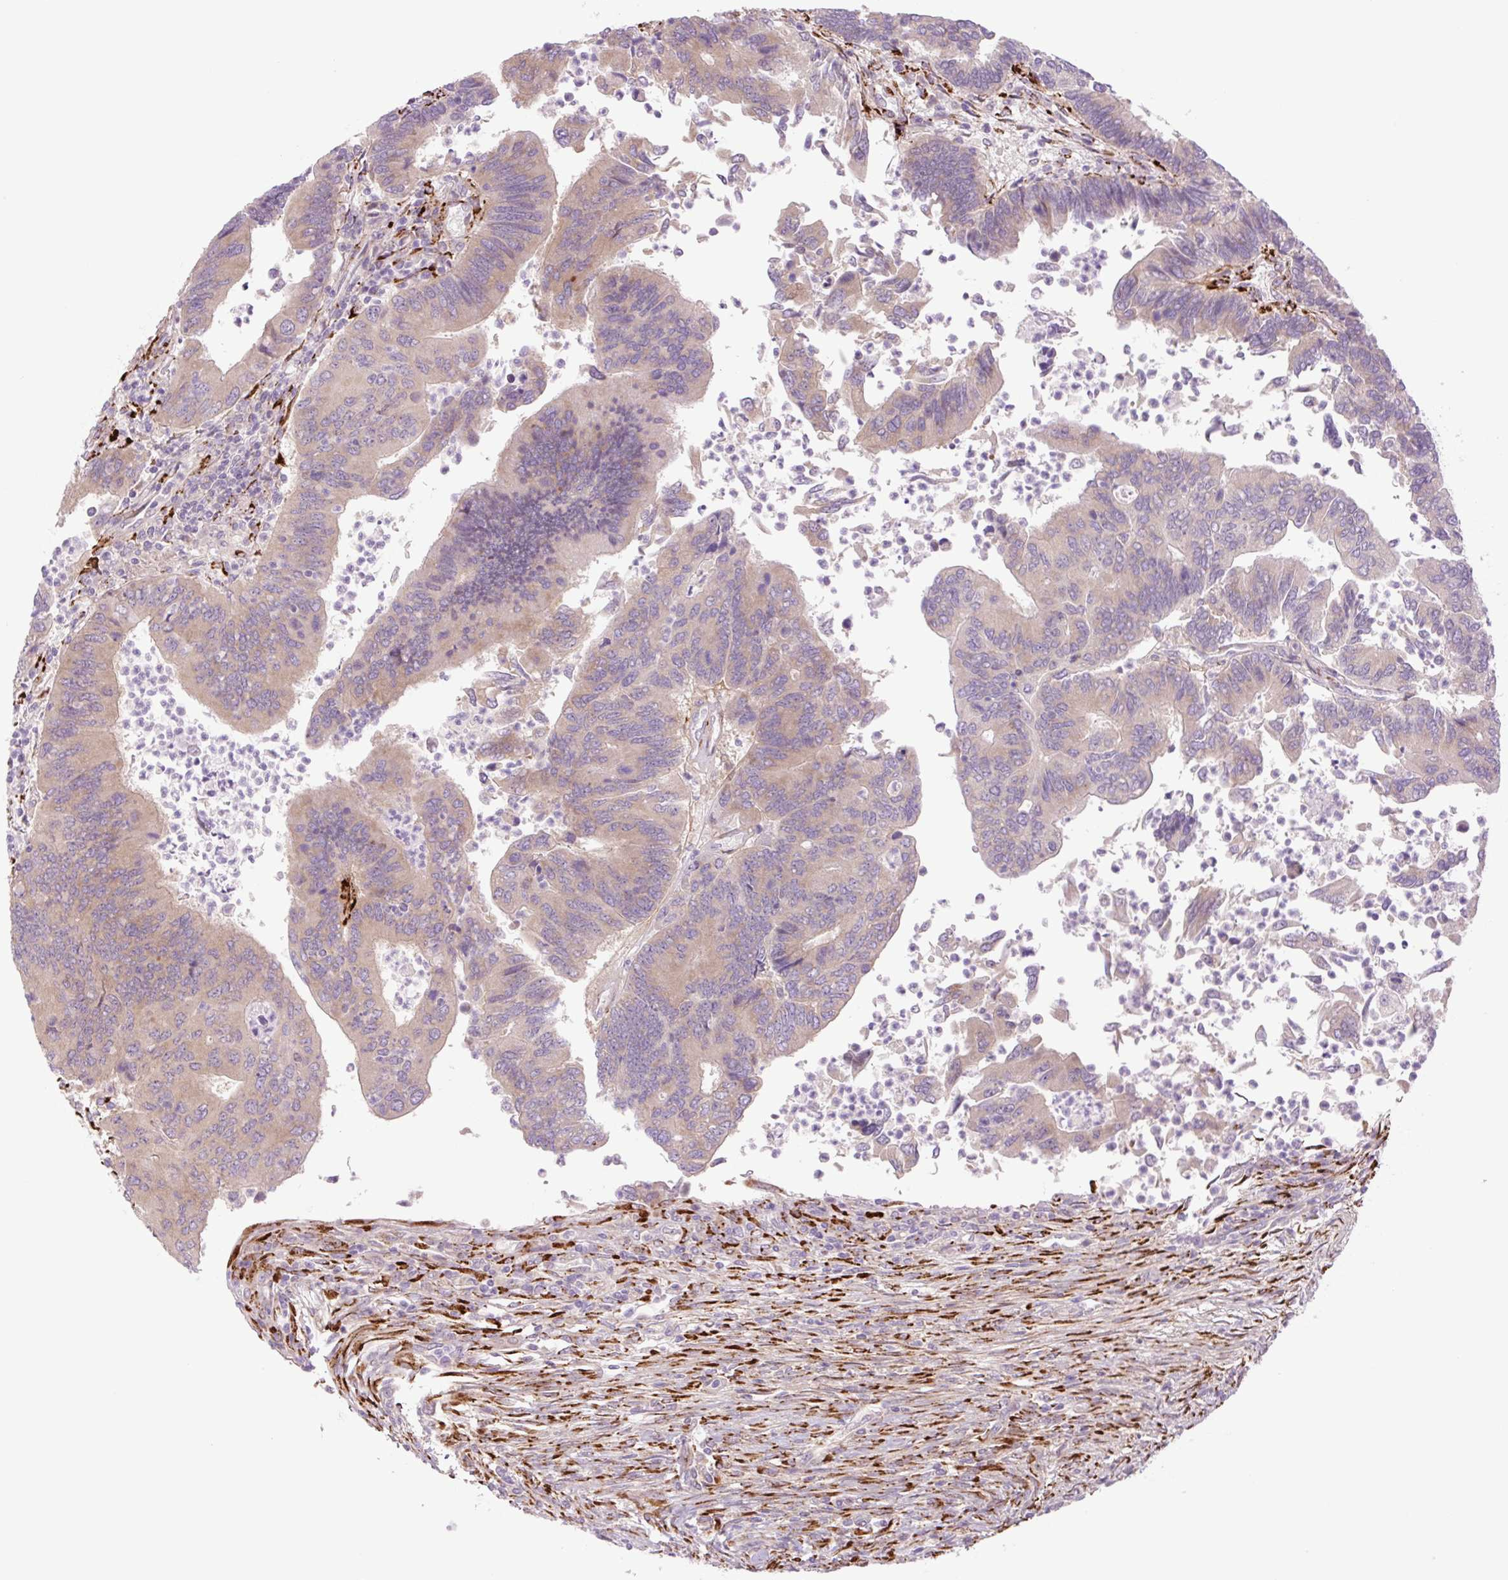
{"staining": {"intensity": "weak", "quantity": ">75%", "location": "cytoplasmic/membranous"}, "tissue": "colorectal cancer", "cell_type": "Tumor cells", "image_type": "cancer", "snomed": [{"axis": "morphology", "description": "Adenocarcinoma, NOS"}, {"axis": "topography", "description": "Colon"}], "caption": "Immunohistochemistry image of human colorectal adenocarcinoma stained for a protein (brown), which displays low levels of weak cytoplasmic/membranous expression in about >75% of tumor cells.", "gene": "COL5A1", "patient": {"sex": "female", "age": 67}}